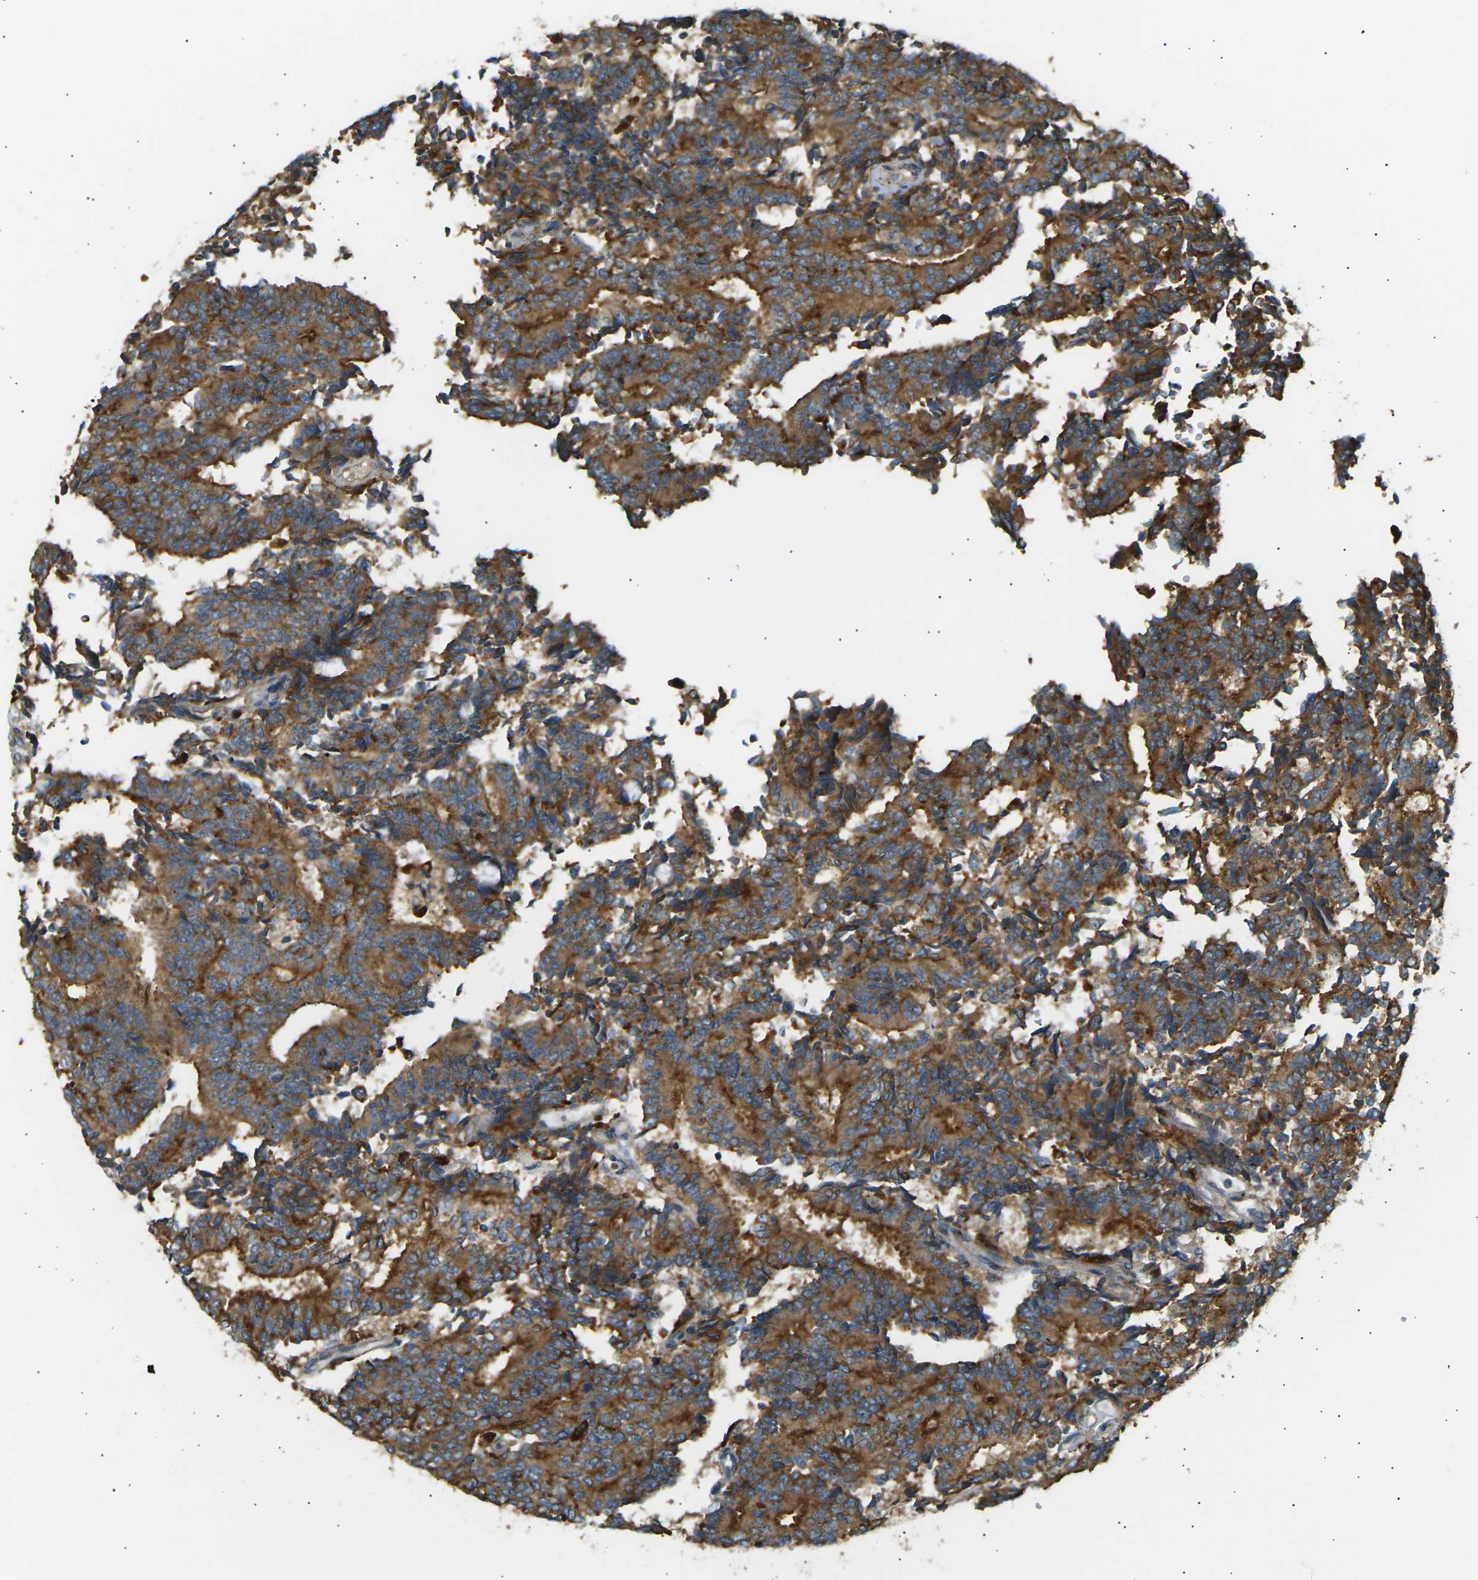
{"staining": {"intensity": "moderate", "quantity": ">75%", "location": "cytoplasmic/membranous"}, "tissue": "prostate cancer", "cell_type": "Tumor cells", "image_type": "cancer", "snomed": [{"axis": "morphology", "description": "Normal tissue, NOS"}, {"axis": "morphology", "description": "Adenocarcinoma, High grade"}, {"axis": "topography", "description": "Prostate"}, {"axis": "topography", "description": "Seminal veicle"}], "caption": "Moderate cytoplasmic/membranous expression is present in approximately >75% of tumor cells in prostate adenocarcinoma (high-grade).", "gene": "CDK17", "patient": {"sex": "male", "age": 55}}